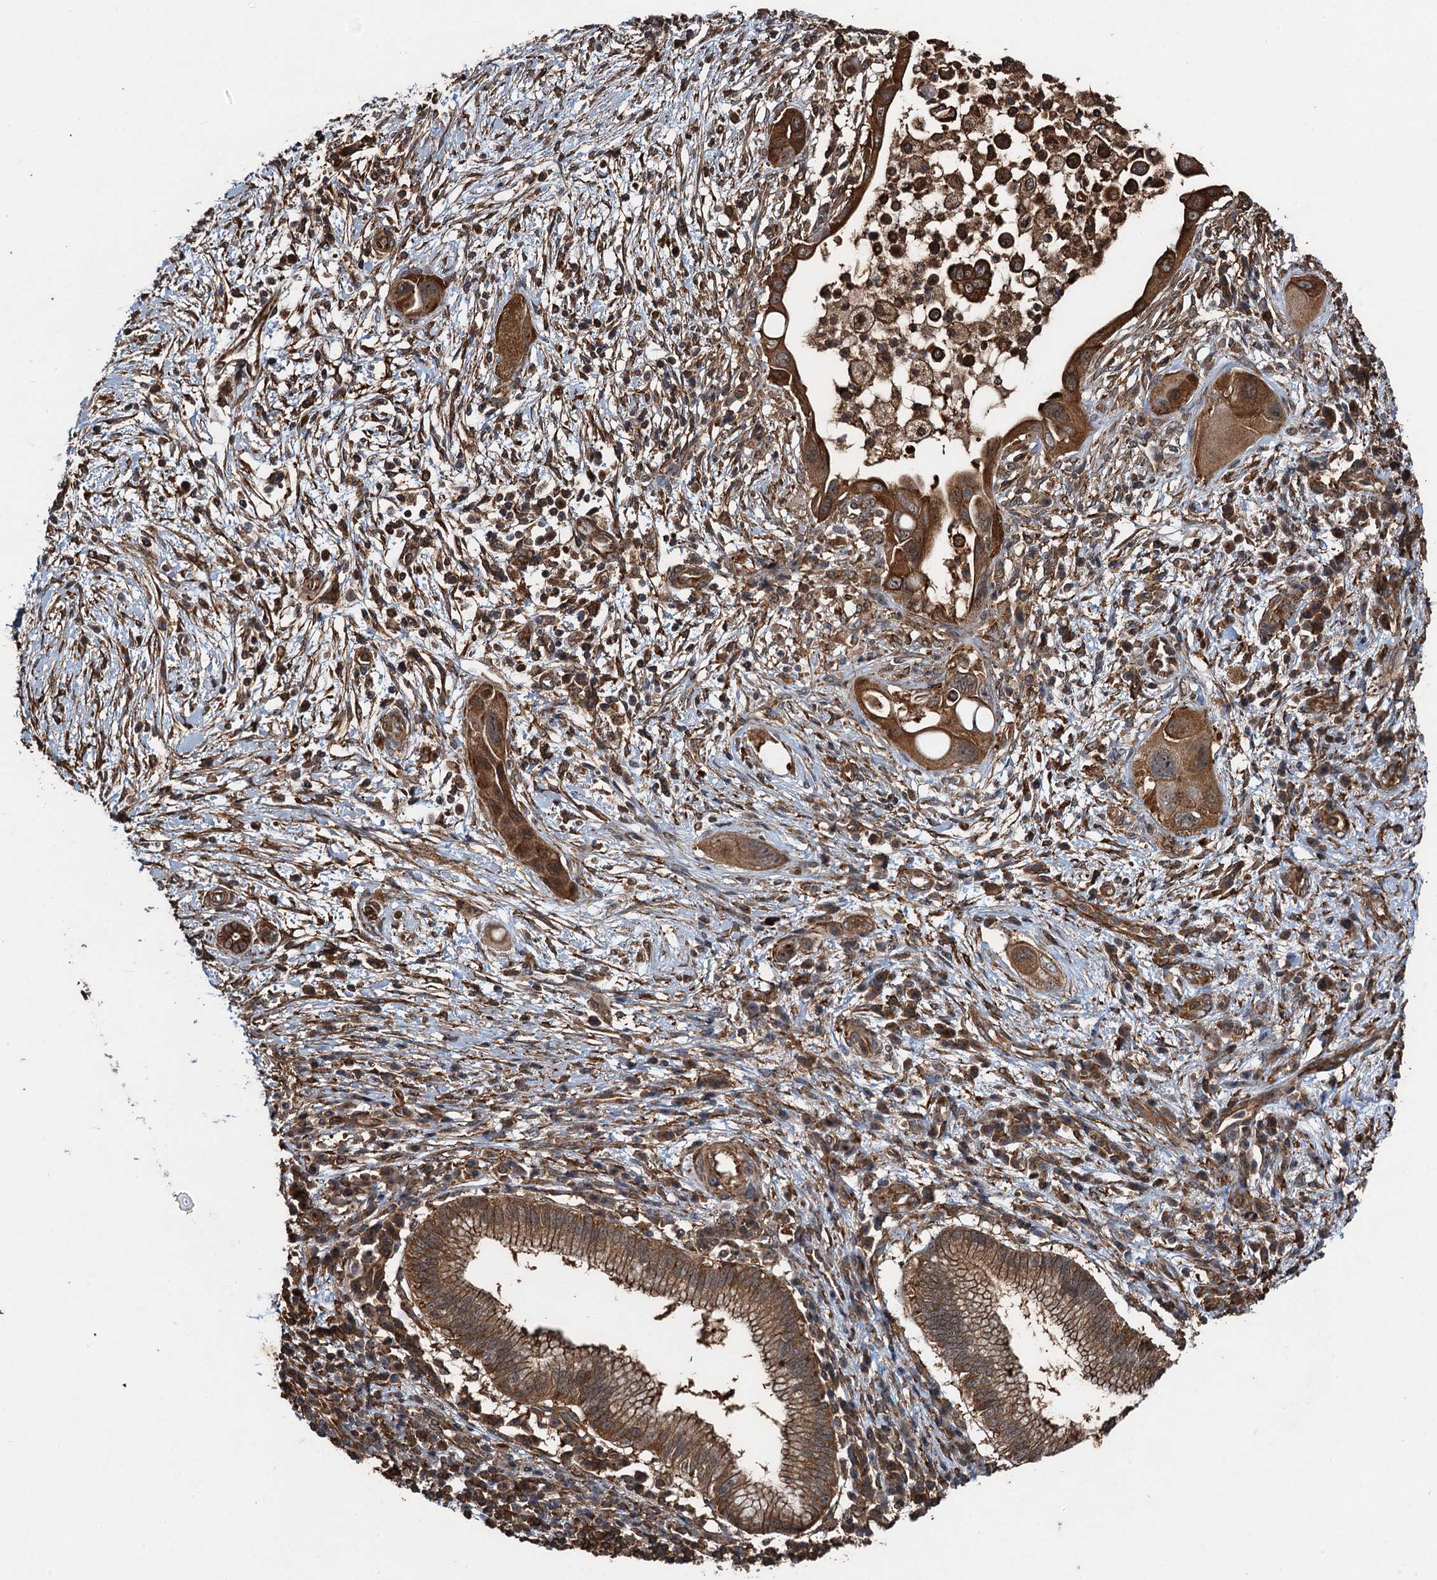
{"staining": {"intensity": "strong", "quantity": ">75%", "location": "cytoplasmic/membranous"}, "tissue": "pancreatic cancer", "cell_type": "Tumor cells", "image_type": "cancer", "snomed": [{"axis": "morphology", "description": "Adenocarcinoma, NOS"}, {"axis": "topography", "description": "Pancreas"}], "caption": "Protein expression analysis of pancreatic cancer (adenocarcinoma) exhibits strong cytoplasmic/membranous staining in about >75% of tumor cells.", "gene": "WHAMM", "patient": {"sex": "male", "age": 68}}